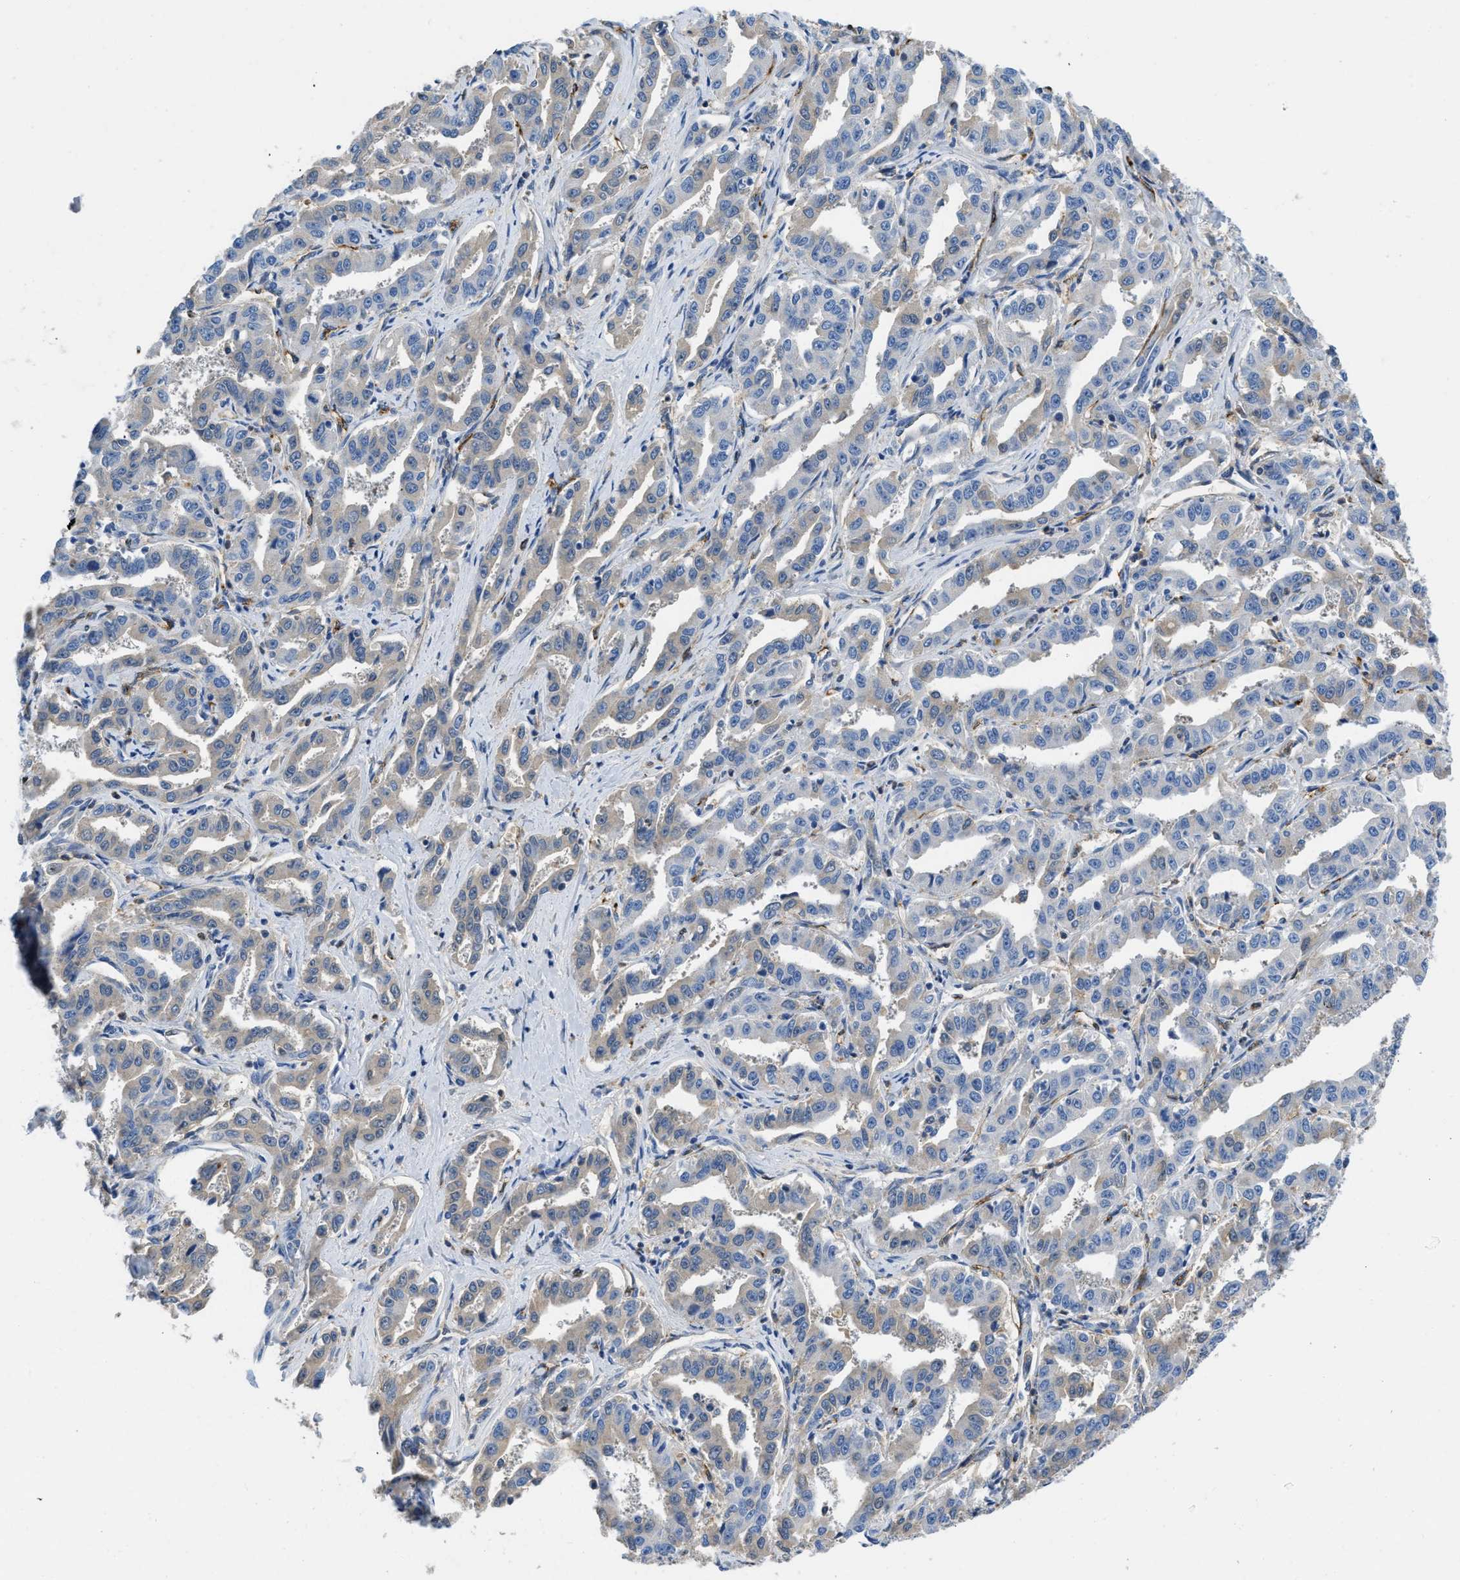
{"staining": {"intensity": "weak", "quantity": "25%-75%", "location": "cytoplasmic/membranous"}, "tissue": "liver cancer", "cell_type": "Tumor cells", "image_type": "cancer", "snomed": [{"axis": "morphology", "description": "Cholangiocarcinoma"}, {"axis": "topography", "description": "Liver"}], "caption": "Approximately 25%-75% of tumor cells in human liver cholangiocarcinoma display weak cytoplasmic/membranous protein positivity as visualized by brown immunohistochemical staining.", "gene": "SPEG", "patient": {"sex": "male", "age": 59}}